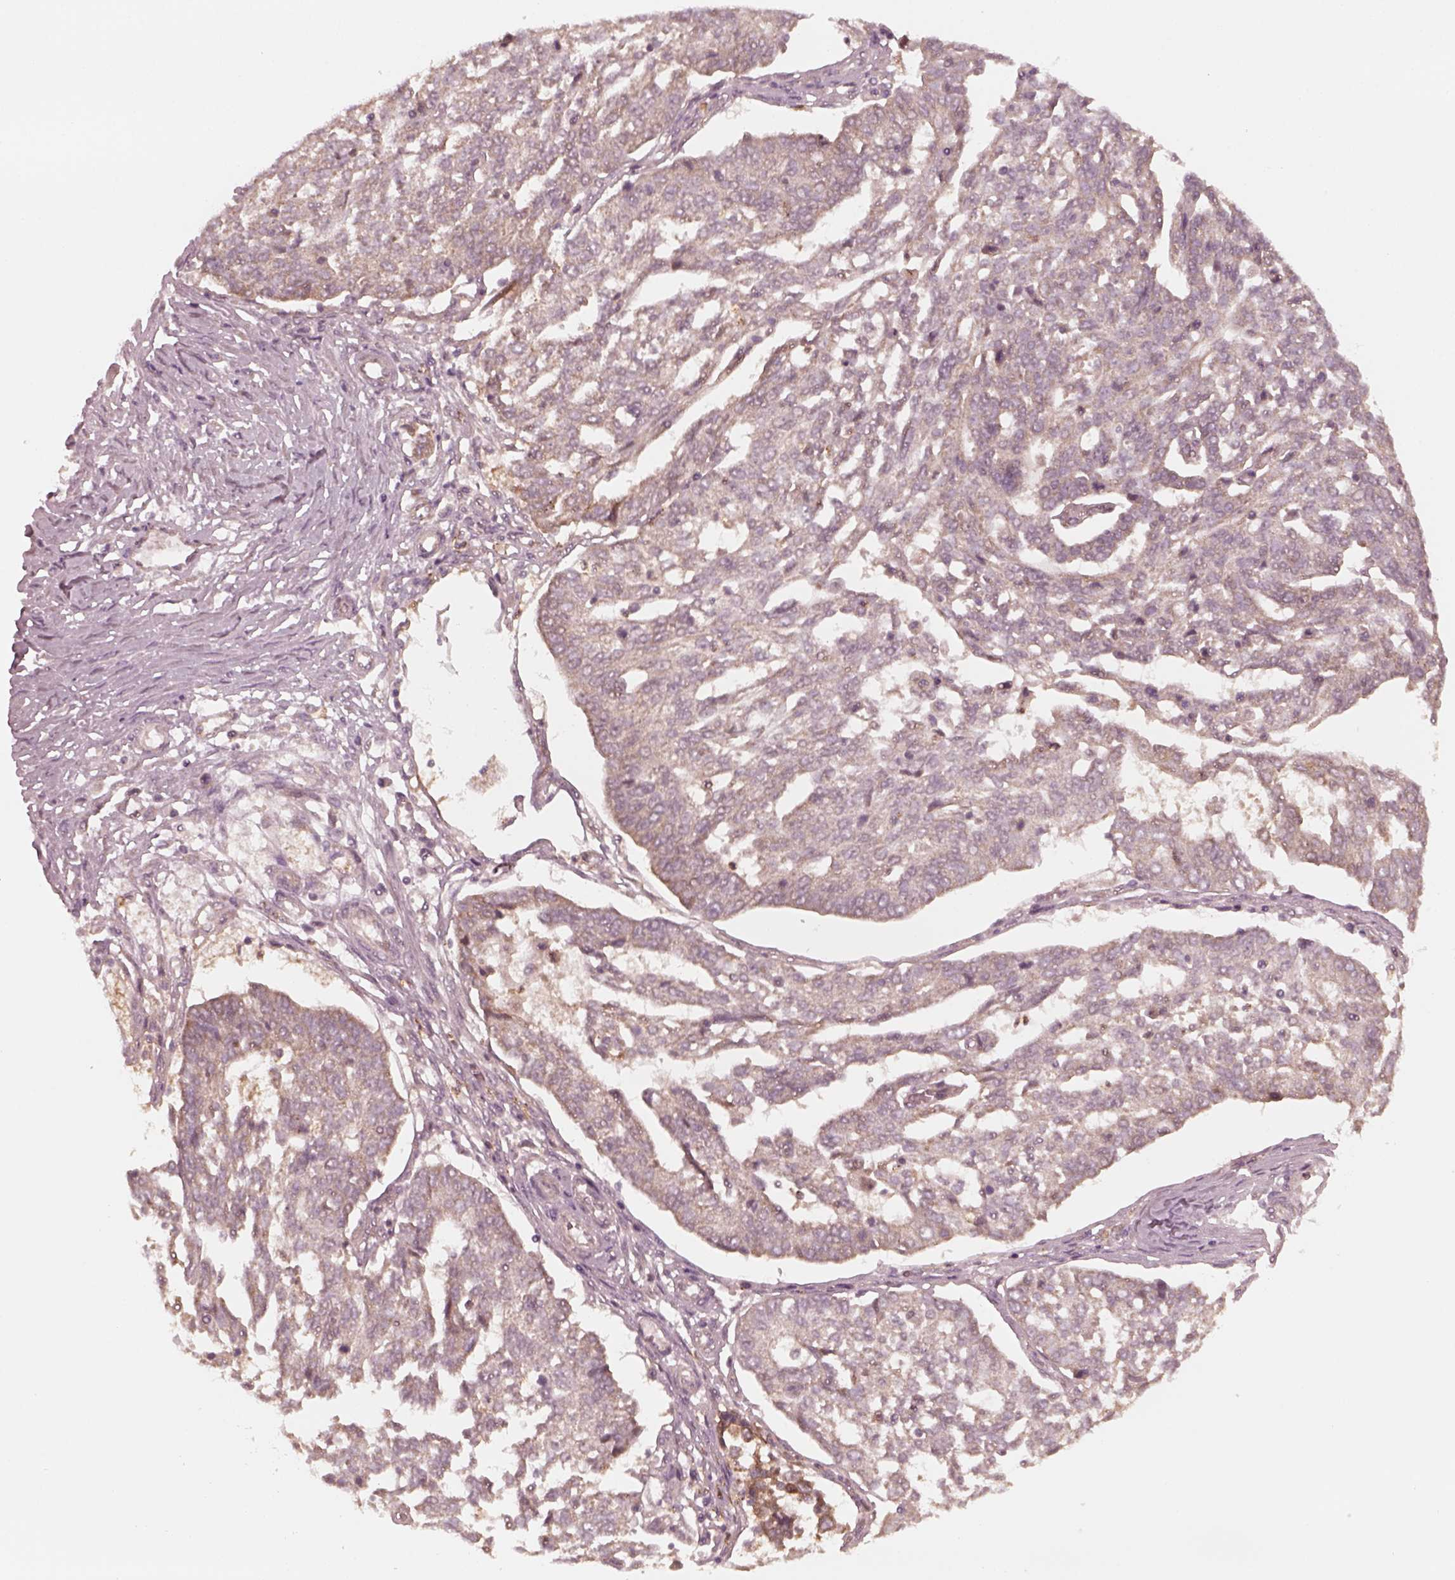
{"staining": {"intensity": "weak", "quantity": "25%-75%", "location": "cytoplasmic/membranous"}, "tissue": "ovarian cancer", "cell_type": "Tumor cells", "image_type": "cancer", "snomed": [{"axis": "morphology", "description": "Cystadenocarcinoma, serous, NOS"}, {"axis": "topography", "description": "Ovary"}], "caption": "Immunohistochemical staining of human ovarian cancer (serous cystadenocarcinoma) shows low levels of weak cytoplasmic/membranous protein positivity in about 25%-75% of tumor cells.", "gene": "FAF2", "patient": {"sex": "female", "age": 67}}